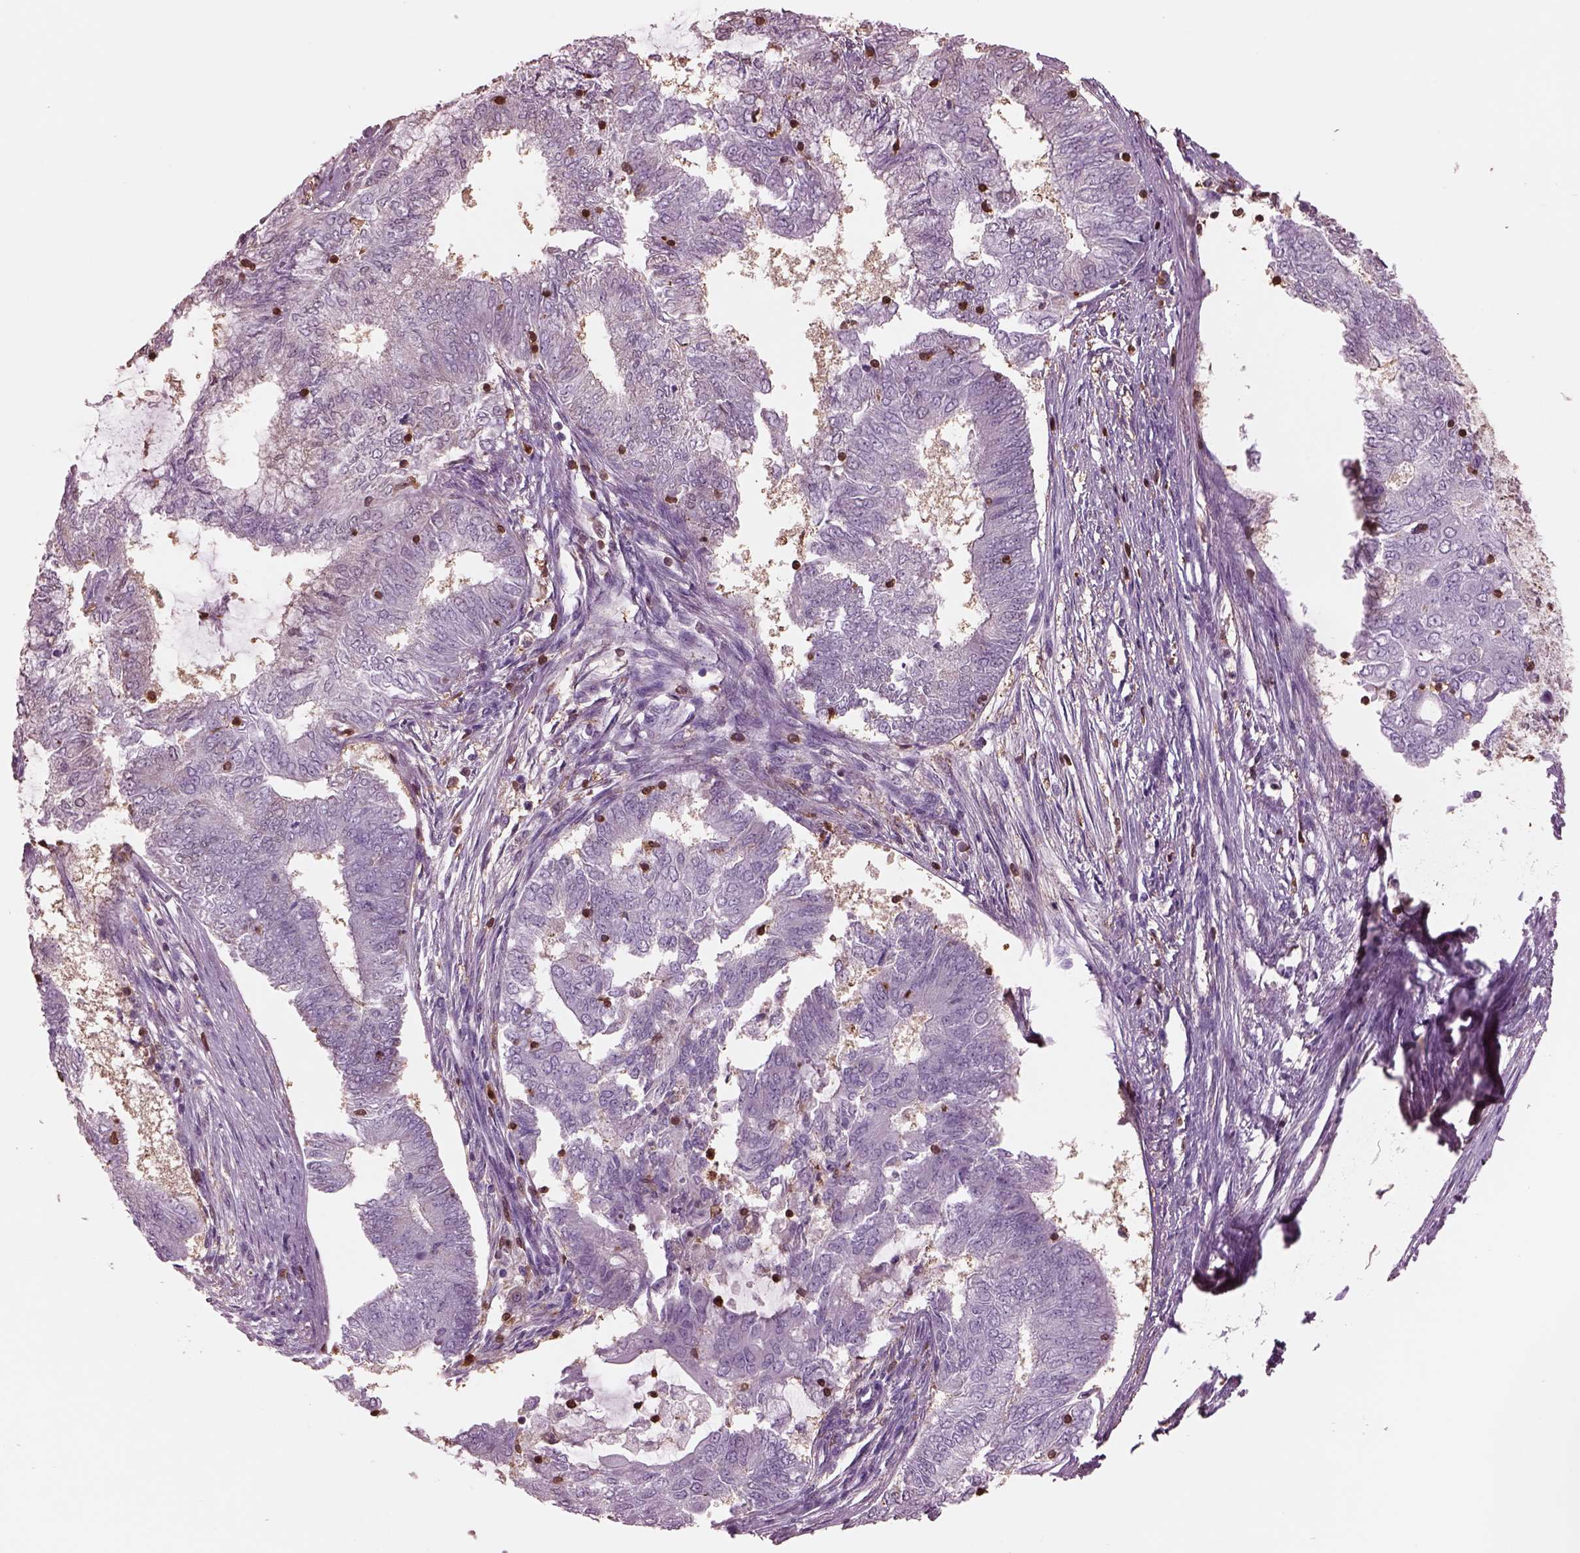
{"staining": {"intensity": "negative", "quantity": "none", "location": "none"}, "tissue": "endometrial cancer", "cell_type": "Tumor cells", "image_type": "cancer", "snomed": [{"axis": "morphology", "description": "Adenocarcinoma, NOS"}, {"axis": "topography", "description": "Endometrium"}], "caption": "Immunohistochemistry photomicrograph of neoplastic tissue: adenocarcinoma (endometrial) stained with DAB displays no significant protein positivity in tumor cells. (Brightfield microscopy of DAB IHC at high magnification).", "gene": "IL31RA", "patient": {"sex": "female", "age": 62}}